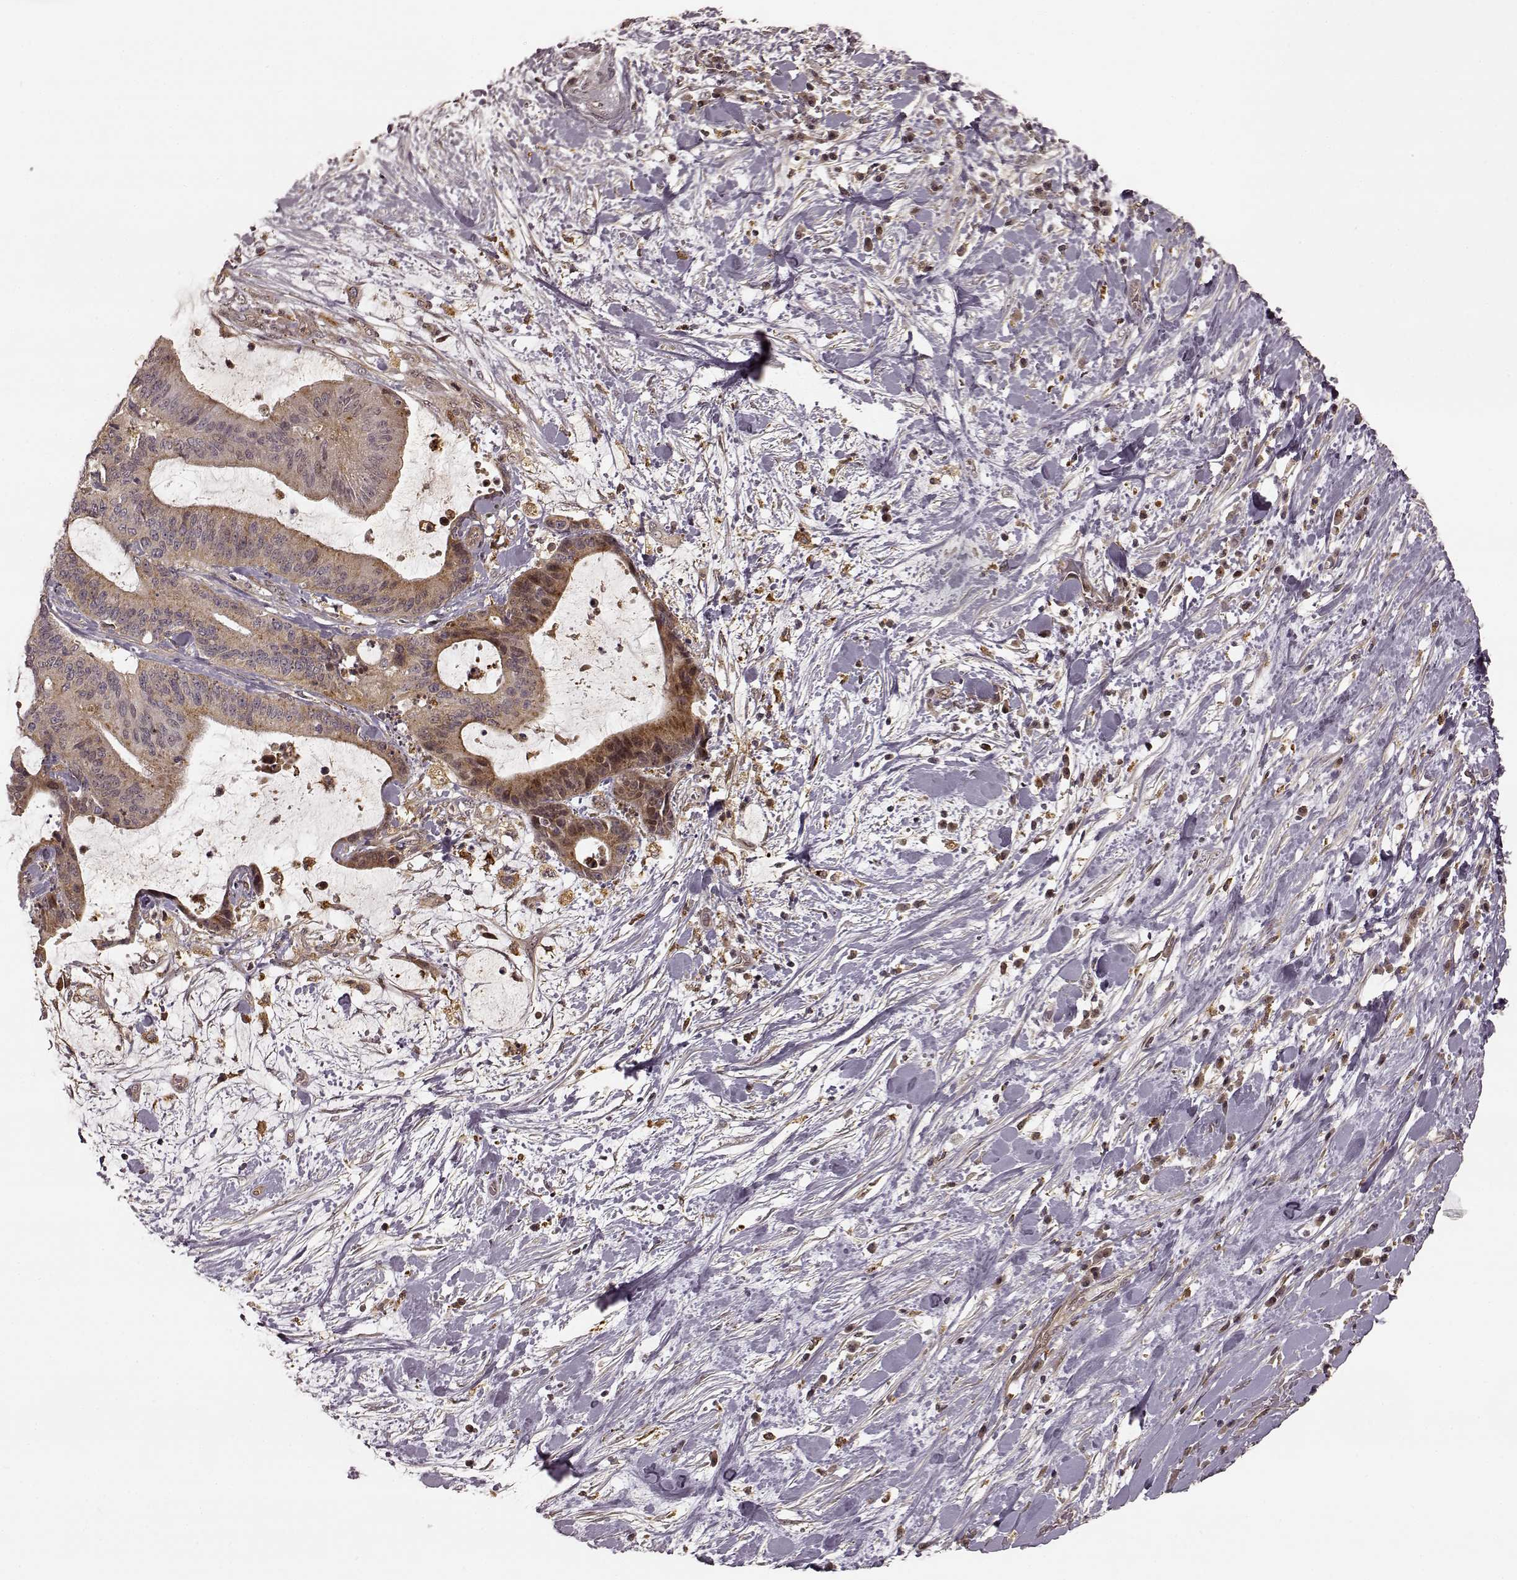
{"staining": {"intensity": "moderate", "quantity": ">75%", "location": "cytoplasmic/membranous"}, "tissue": "liver cancer", "cell_type": "Tumor cells", "image_type": "cancer", "snomed": [{"axis": "morphology", "description": "Cholangiocarcinoma"}, {"axis": "topography", "description": "Liver"}], "caption": "Liver cancer stained for a protein shows moderate cytoplasmic/membranous positivity in tumor cells.", "gene": "SLC12A9", "patient": {"sex": "female", "age": 73}}